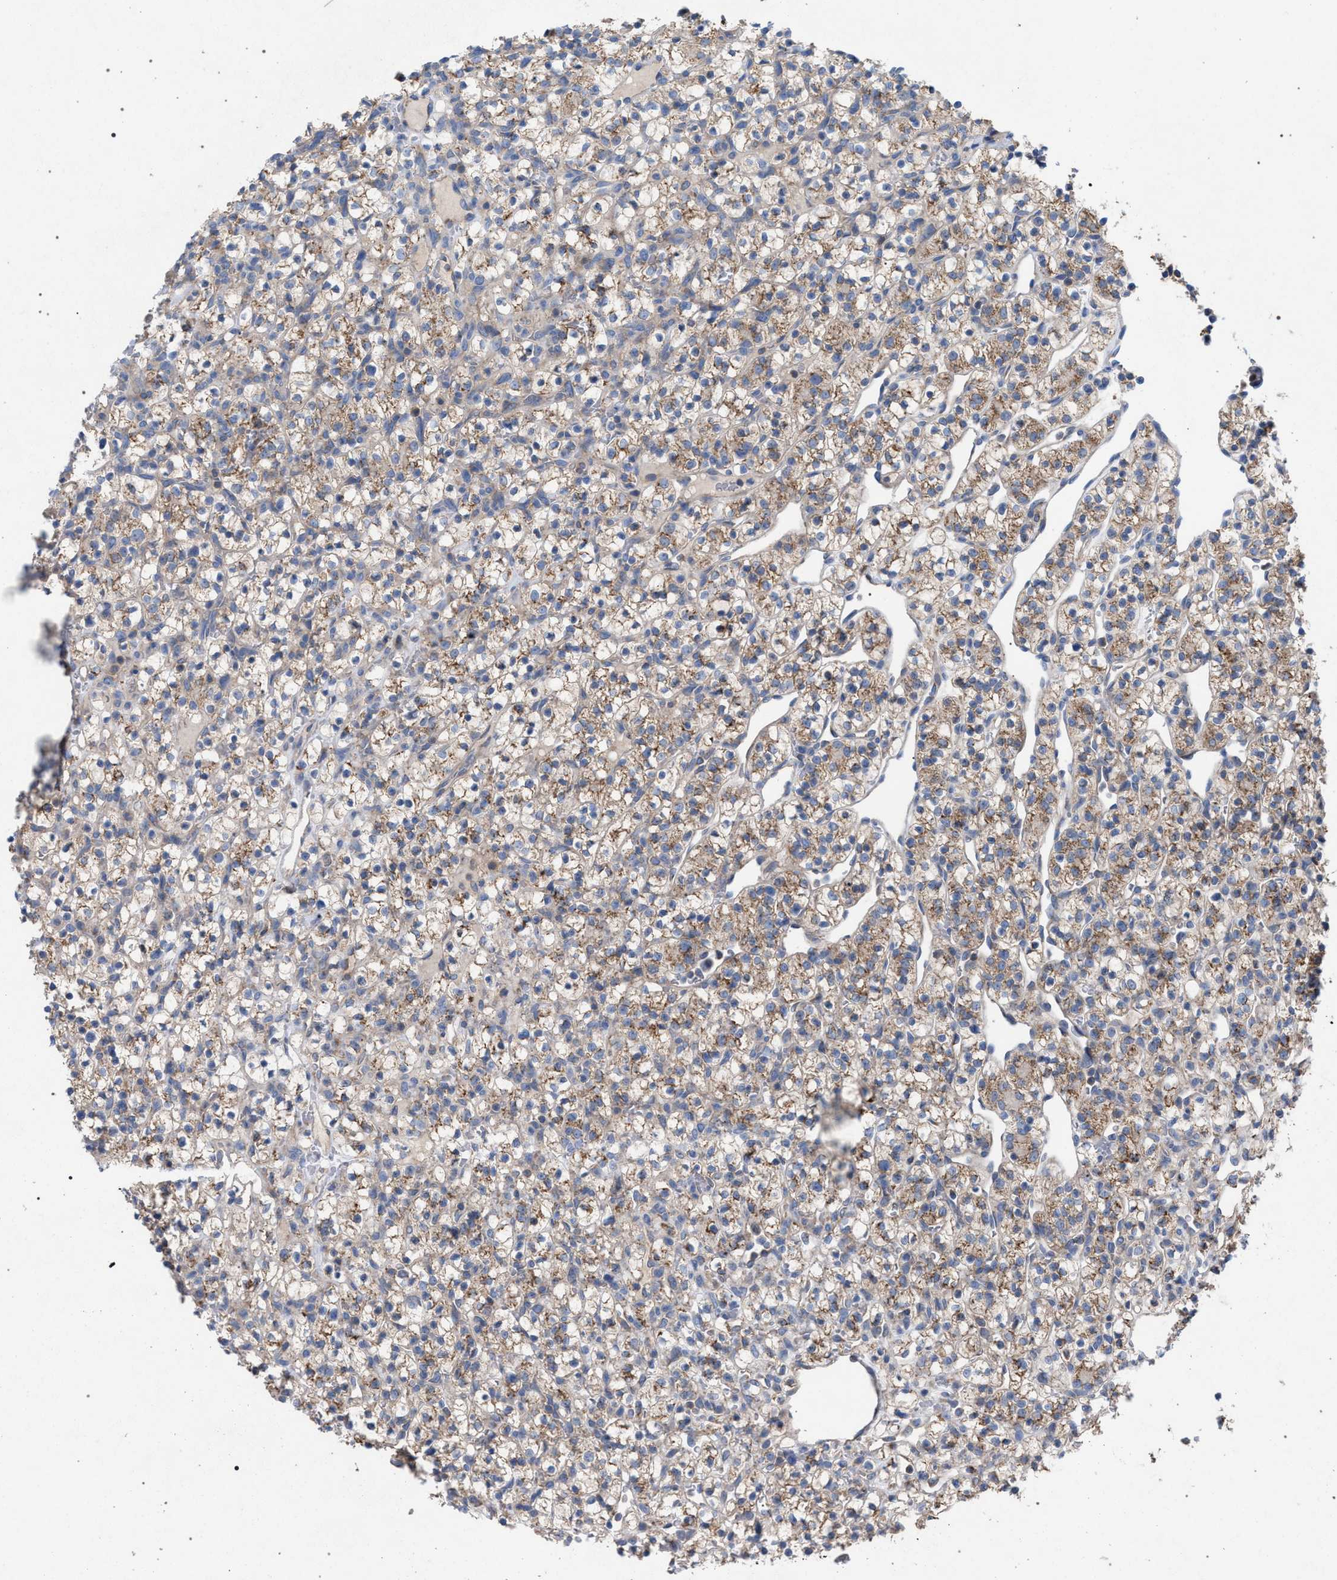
{"staining": {"intensity": "weak", "quantity": ">75%", "location": "cytoplasmic/membranous"}, "tissue": "renal cancer", "cell_type": "Tumor cells", "image_type": "cancer", "snomed": [{"axis": "morphology", "description": "Adenocarcinoma, NOS"}, {"axis": "topography", "description": "Kidney"}], "caption": "Immunohistochemical staining of human renal cancer (adenocarcinoma) demonstrates weak cytoplasmic/membranous protein staining in about >75% of tumor cells.", "gene": "VPS13A", "patient": {"sex": "female", "age": 57}}